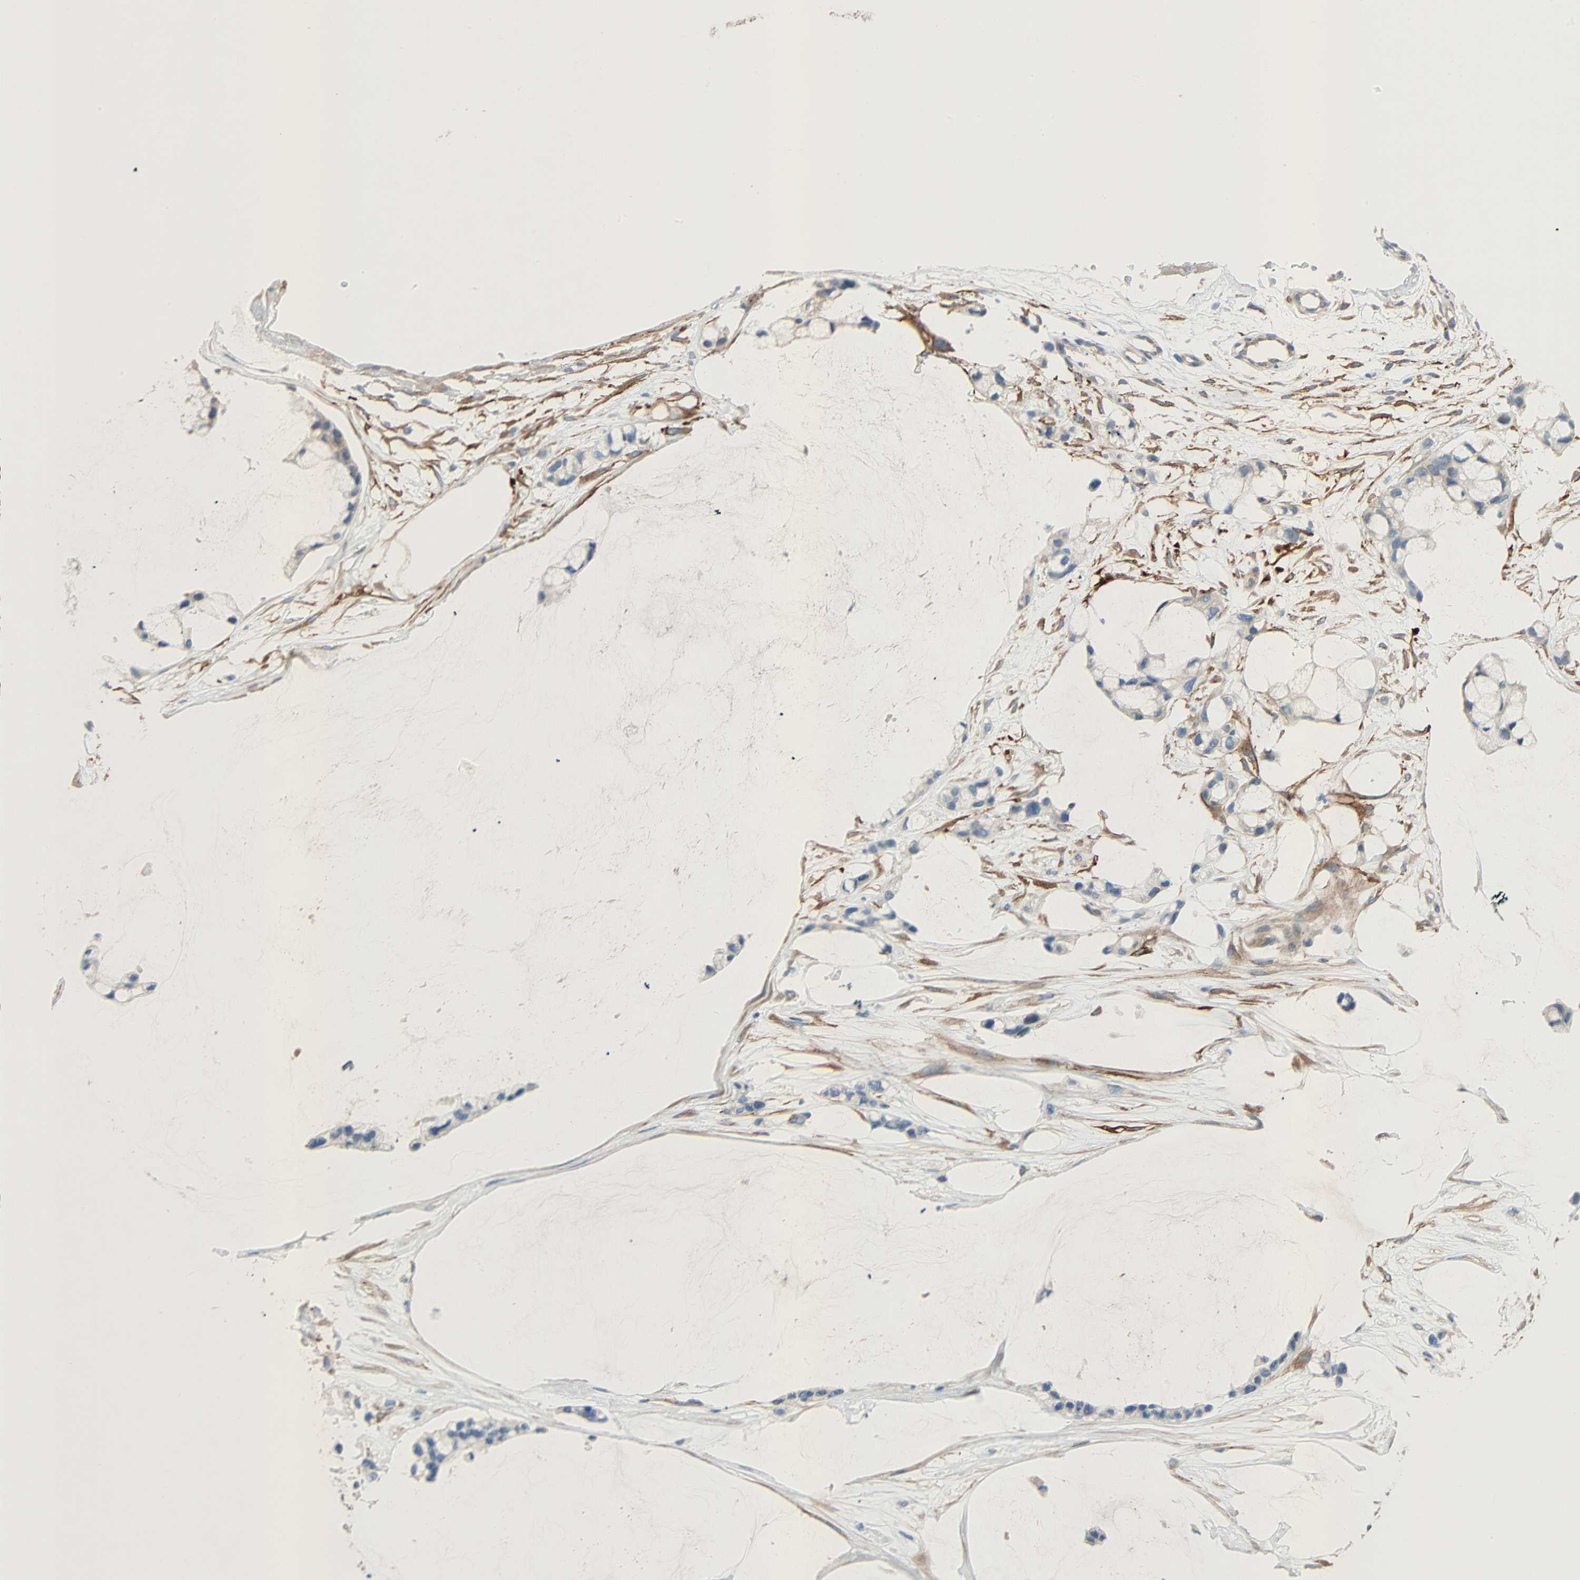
{"staining": {"intensity": "weak", "quantity": "25%-75%", "location": "cytoplasmic/membranous"}, "tissue": "ovarian cancer", "cell_type": "Tumor cells", "image_type": "cancer", "snomed": [{"axis": "morphology", "description": "Cystadenocarcinoma, mucinous, NOS"}, {"axis": "topography", "description": "Ovary"}], "caption": "An IHC photomicrograph of tumor tissue is shown. Protein staining in brown shows weak cytoplasmic/membranous positivity in mucinous cystadenocarcinoma (ovarian) within tumor cells. The staining is performed using DAB (3,3'-diaminobenzidine) brown chromogen to label protein expression. The nuclei are counter-stained blue using hematoxylin.", "gene": "TNFRSF12A", "patient": {"sex": "female", "age": 39}}